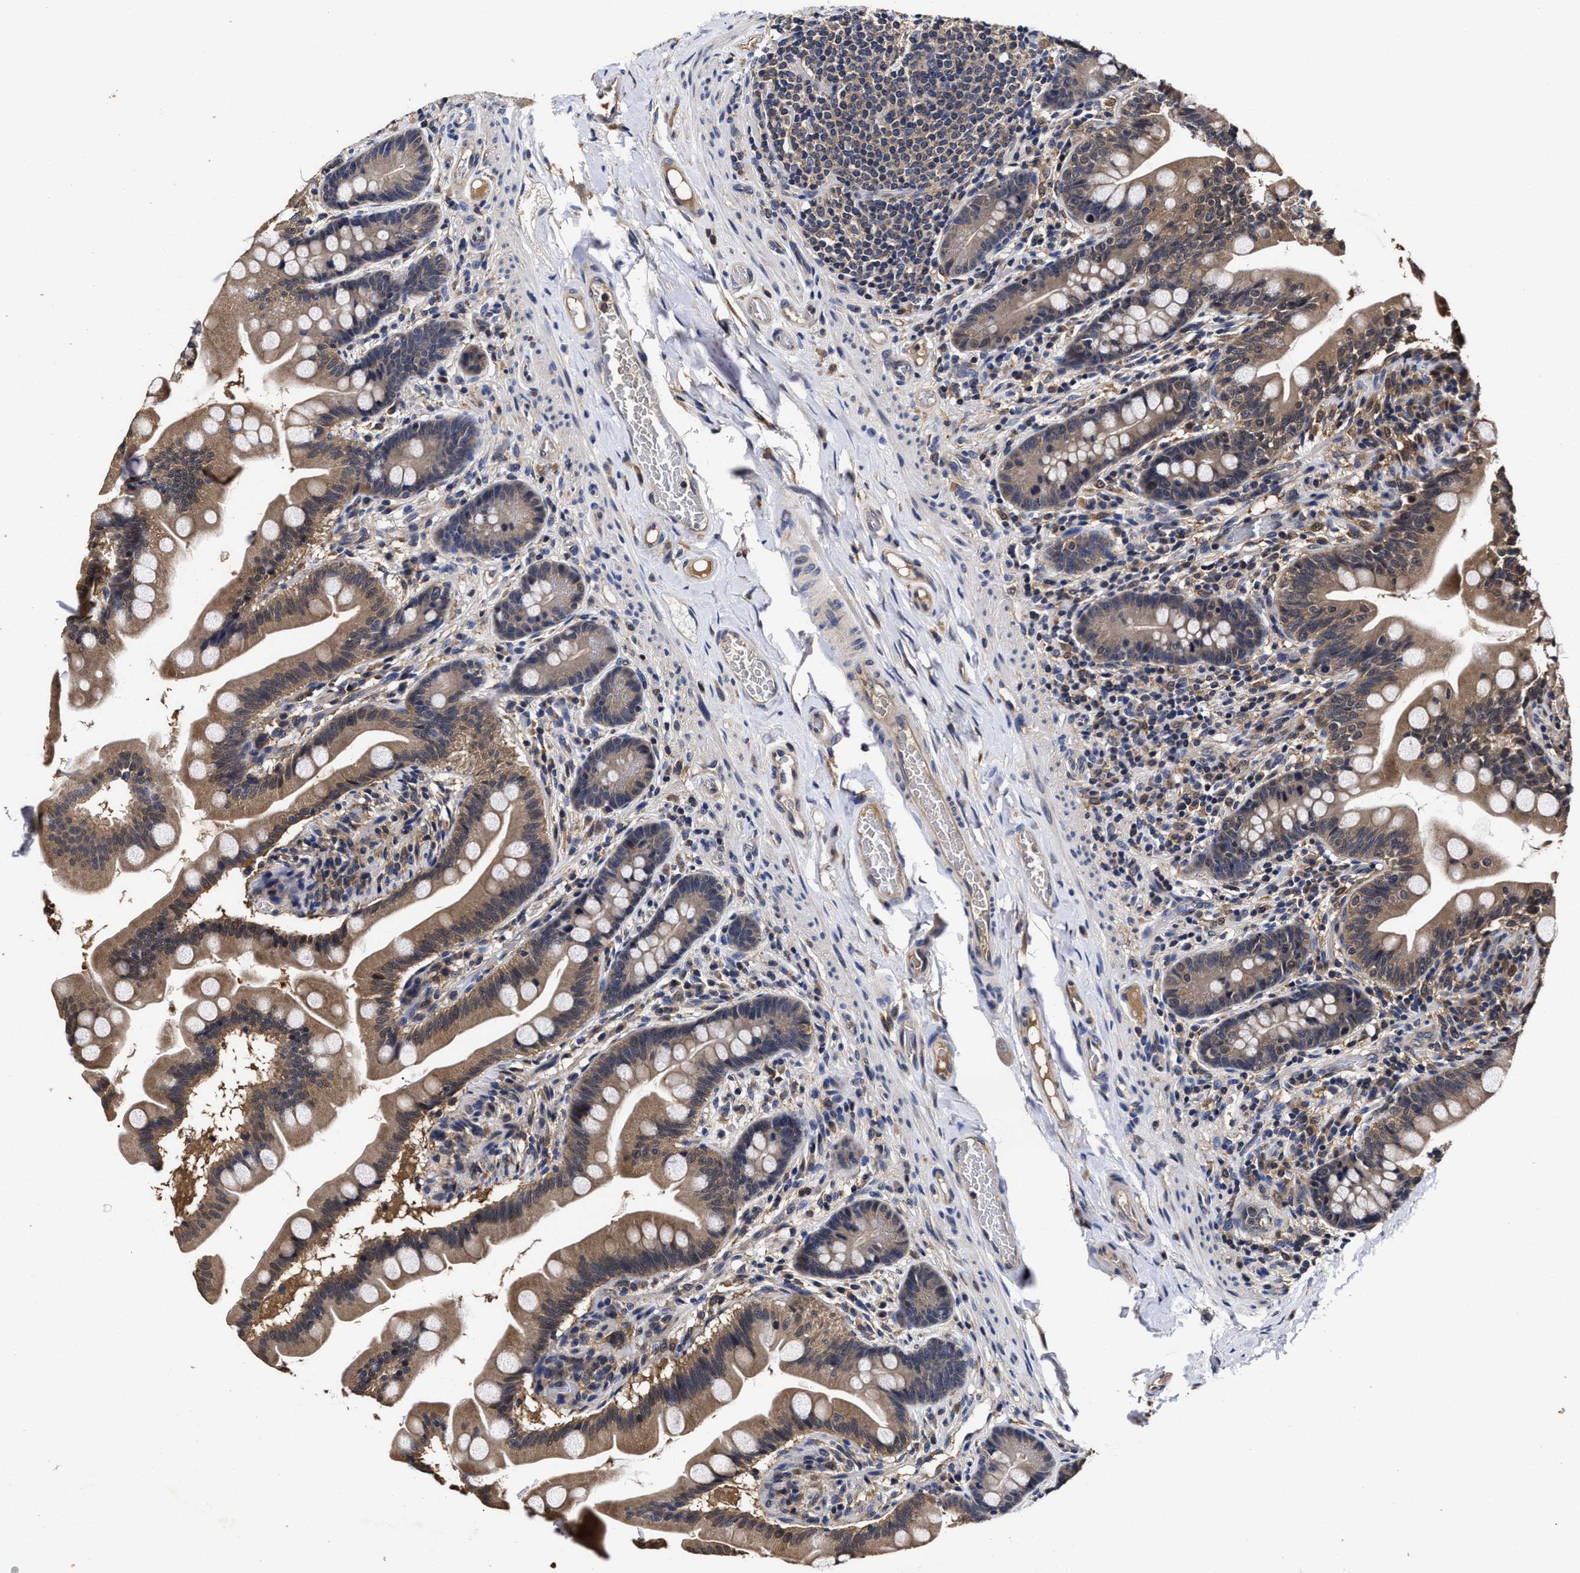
{"staining": {"intensity": "moderate", "quantity": ">75%", "location": "cytoplasmic/membranous"}, "tissue": "small intestine", "cell_type": "Glandular cells", "image_type": "normal", "snomed": [{"axis": "morphology", "description": "Normal tissue, NOS"}, {"axis": "topography", "description": "Small intestine"}], "caption": "Immunohistochemical staining of unremarkable human small intestine exhibits >75% levels of moderate cytoplasmic/membranous protein expression in about >75% of glandular cells.", "gene": "SOCS5", "patient": {"sex": "female", "age": 56}}